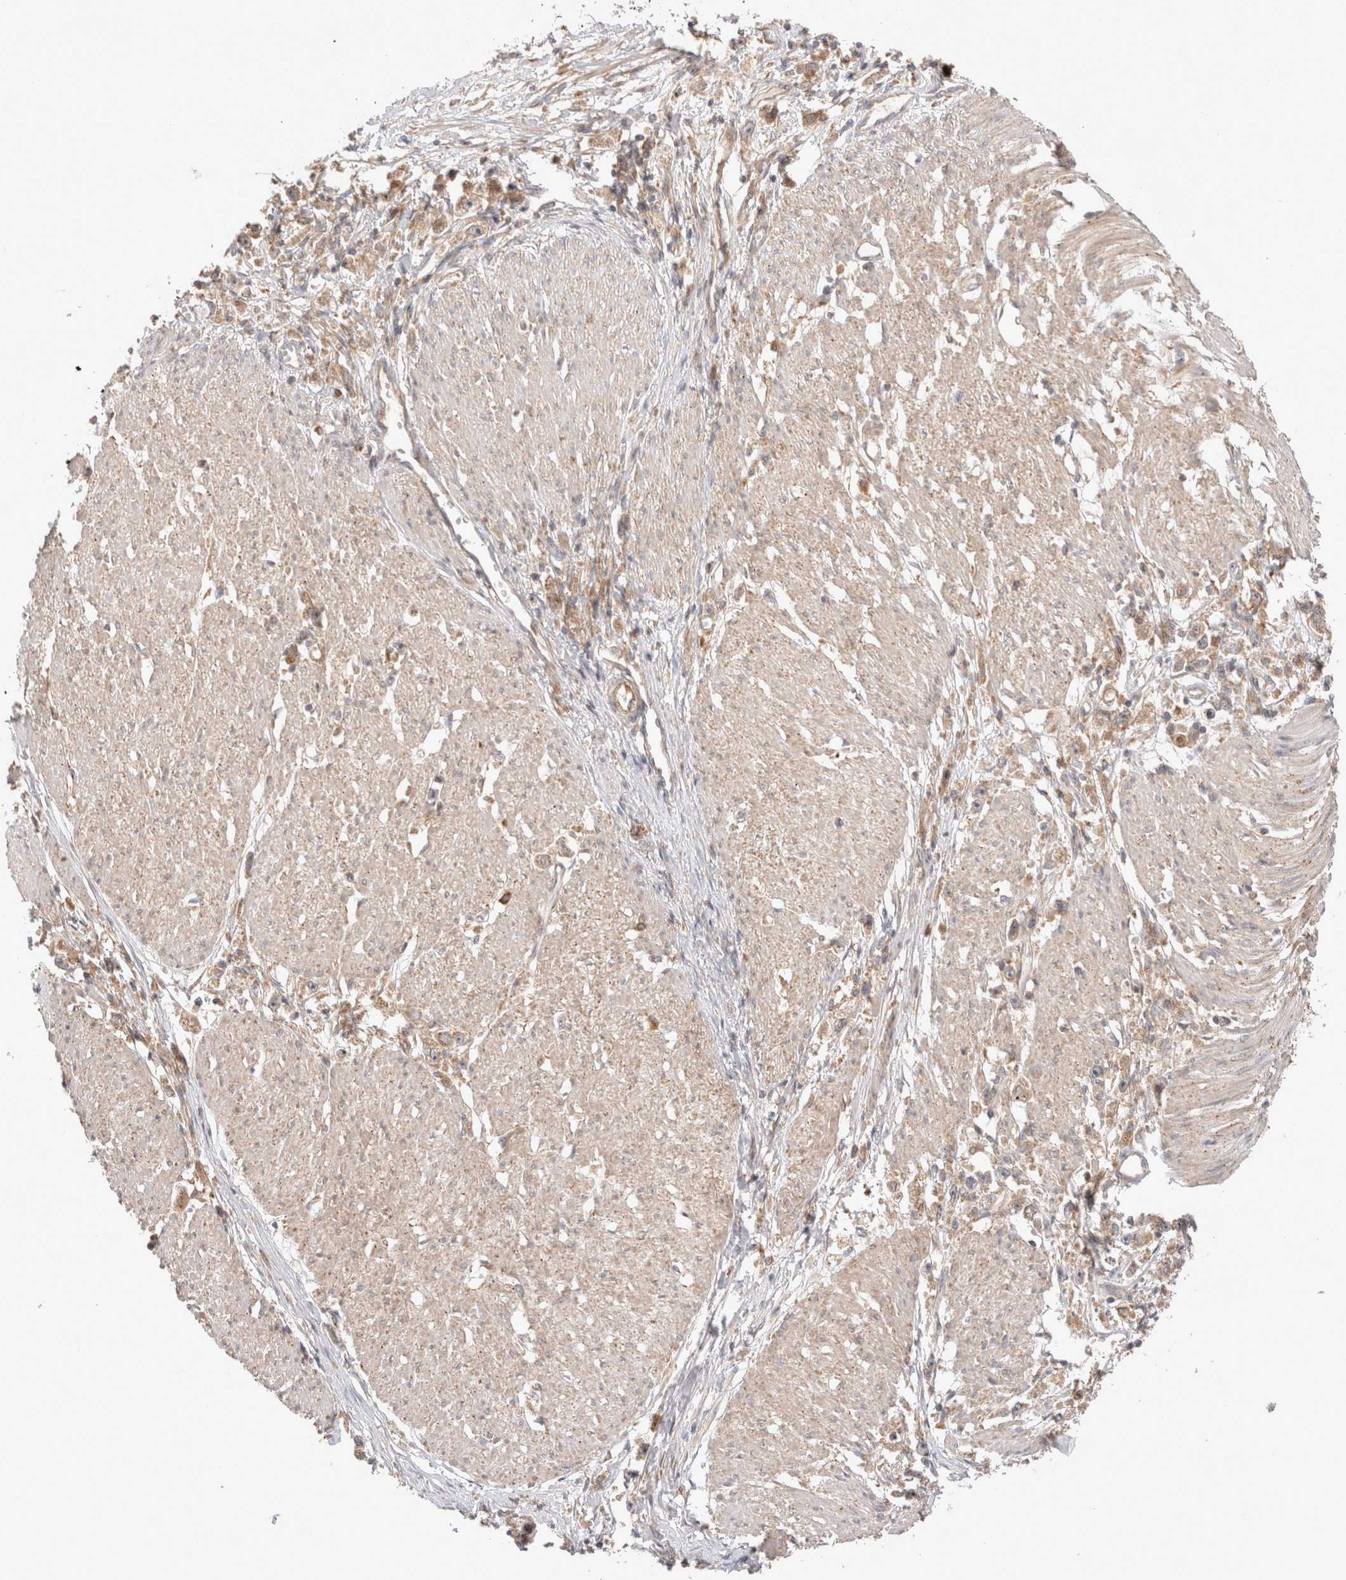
{"staining": {"intensity": "moderate", "quantity": ">75%", "location": "cytoplasmic/membranous"}, "tissue": "stomach cancer", "cell_type": "Tumor cells", "image_type": "cancer", "snomed": [{"axis": "morphology", "description": "Adenocarcinoma, NOS"}, {"axis": "topography", "description": "Stomach"}], "caption": "IHC micrograph of neoplastic tissue: human stomach cancer stained using immunohistochemistry reveals medium levels of moderate protein expression localized specifically in the cytoplasmic/membranous of tumor cells, appearing as a cytoplasmic/membranous brown color.", "gene": "VPS28", "patient": {"sex": "female", "age": 59}}